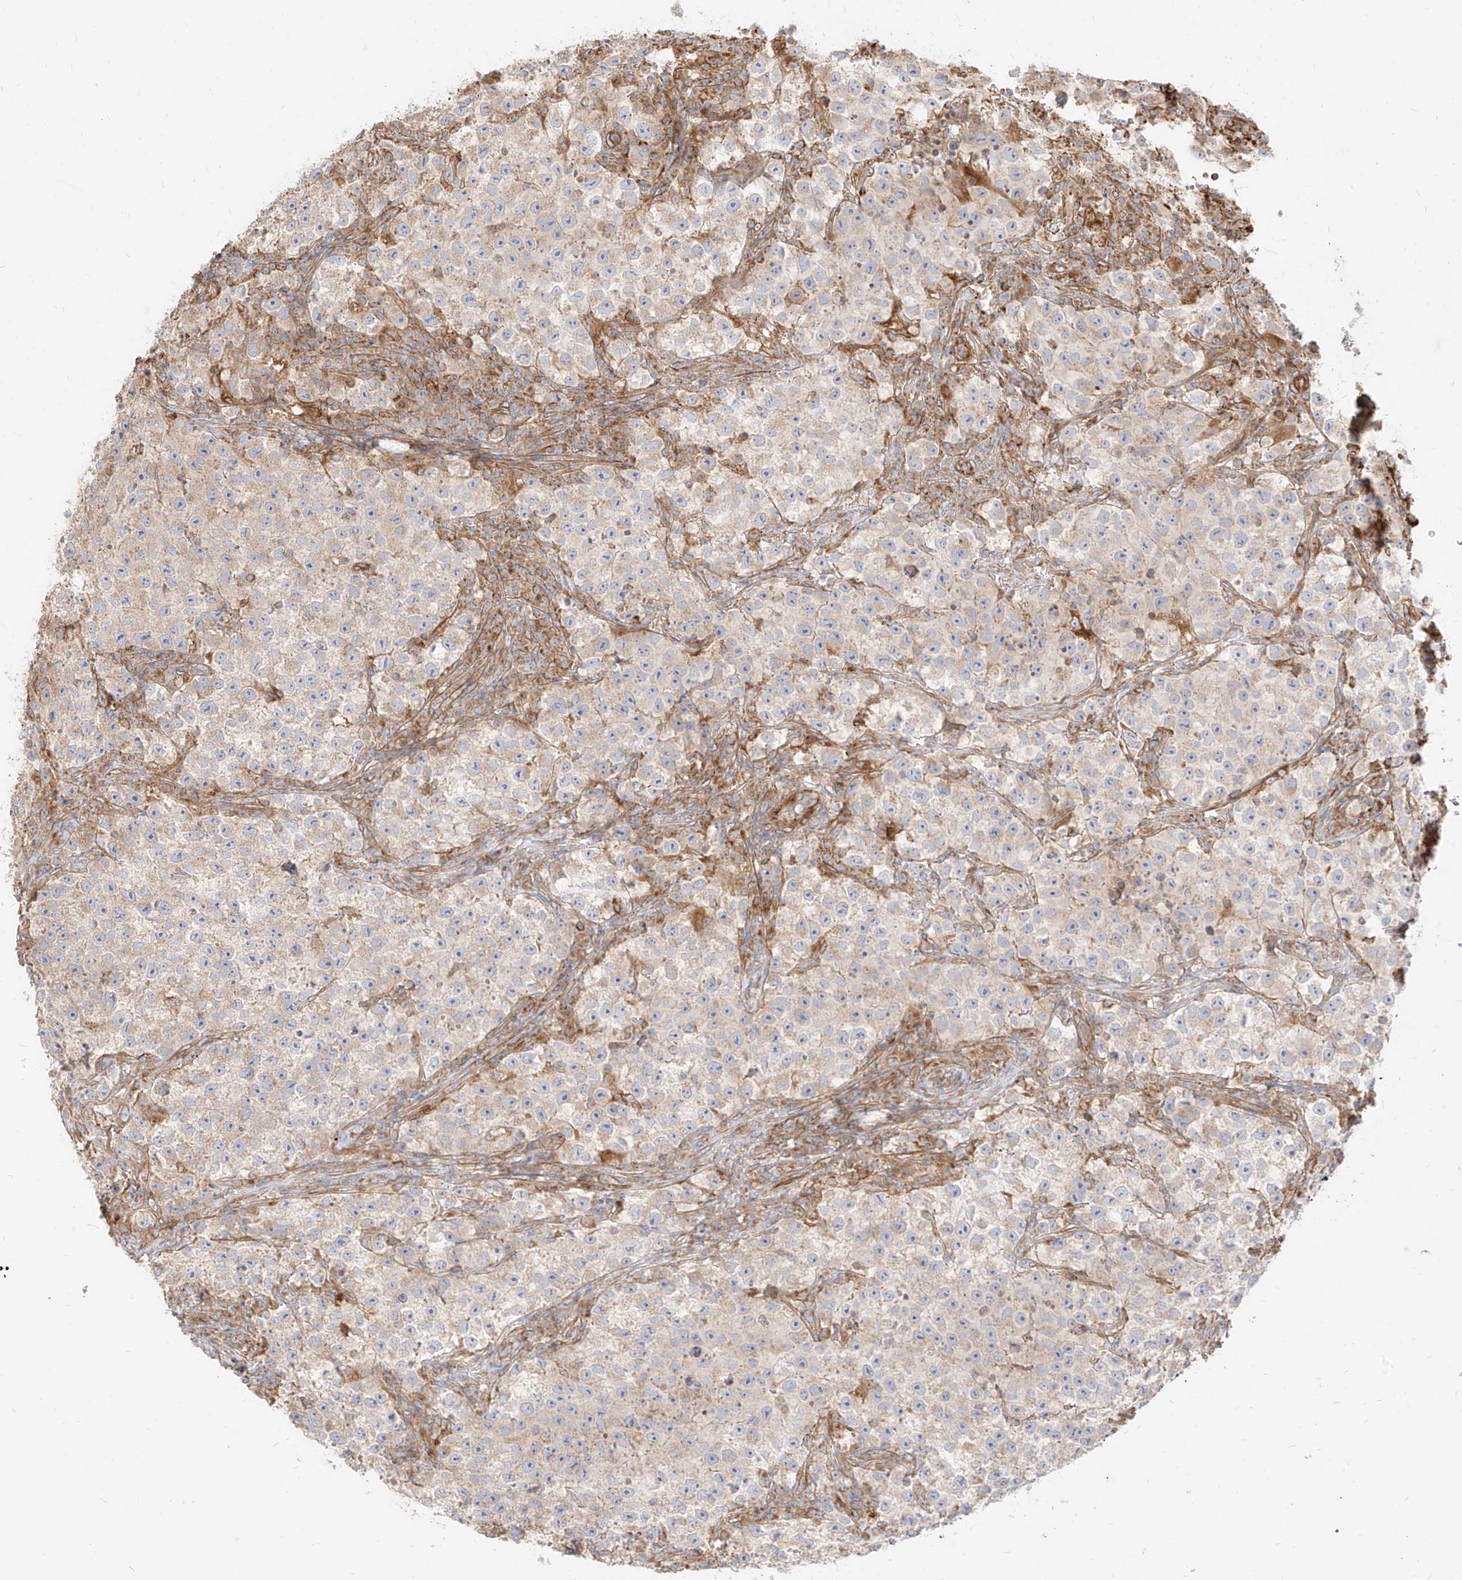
{"staining": {"intensity": "negative", "quantity": "none", "location": "none"}, "tissue": "testis cancer", "cell_type": "Tumor cells", "image_type": "cancer", "snomed": [{"axis": "morphology", "description": "Seminoma, NOS"}, {"axis": "topography", "description": "Testis"}], "caption": "Histopathology image shows no significant protein expression in tumor cells of testis cancer (seminoma).", "gene": "PLCL1", "patient": {"sex": "male", "age": 22}}